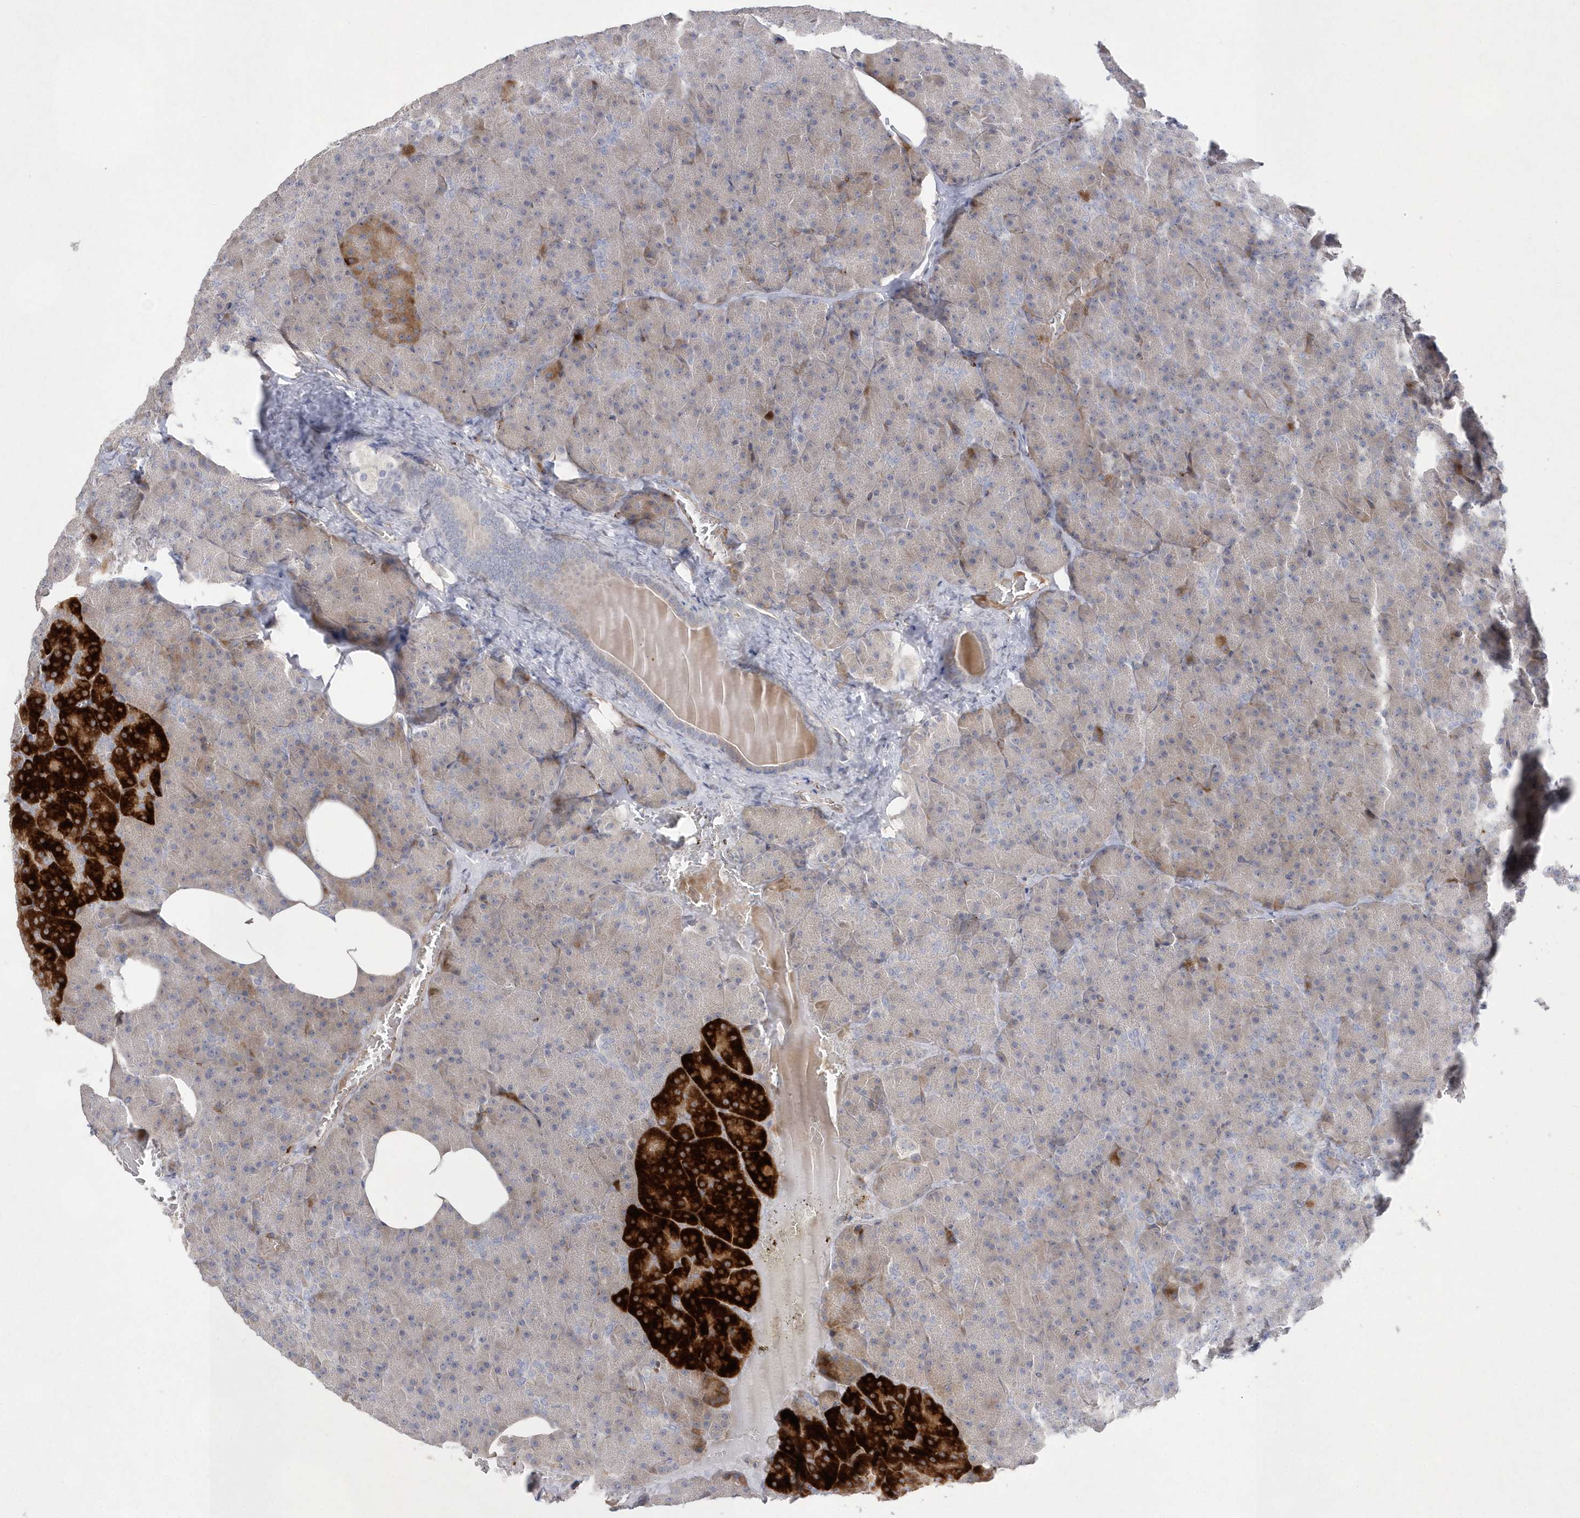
{"staining": {"intensity": "strong", "quantity": "<25%", "location": "cytoplasmic/membranous"}, "tissue": "pancreas", "cell_type": "Exocrine glandular cells", "image_type": "normal", "snomed": [{"axis": "morphology", "description": "Normal tissue, NOS"}, {"axis": "morphology", "description": "Carcinoid, malignant, NOS"}, {"axis": "topography", "description": "Pancreas"}], "caption": "Brown immunohistochemical staining in unremarkable pancreas reveals strong cytoplasmic/membranous staining in approximately <25% of exocrine glandular cells.", "gene": "TMEM132B", "patient": {"sex": "female", "age": 35}}